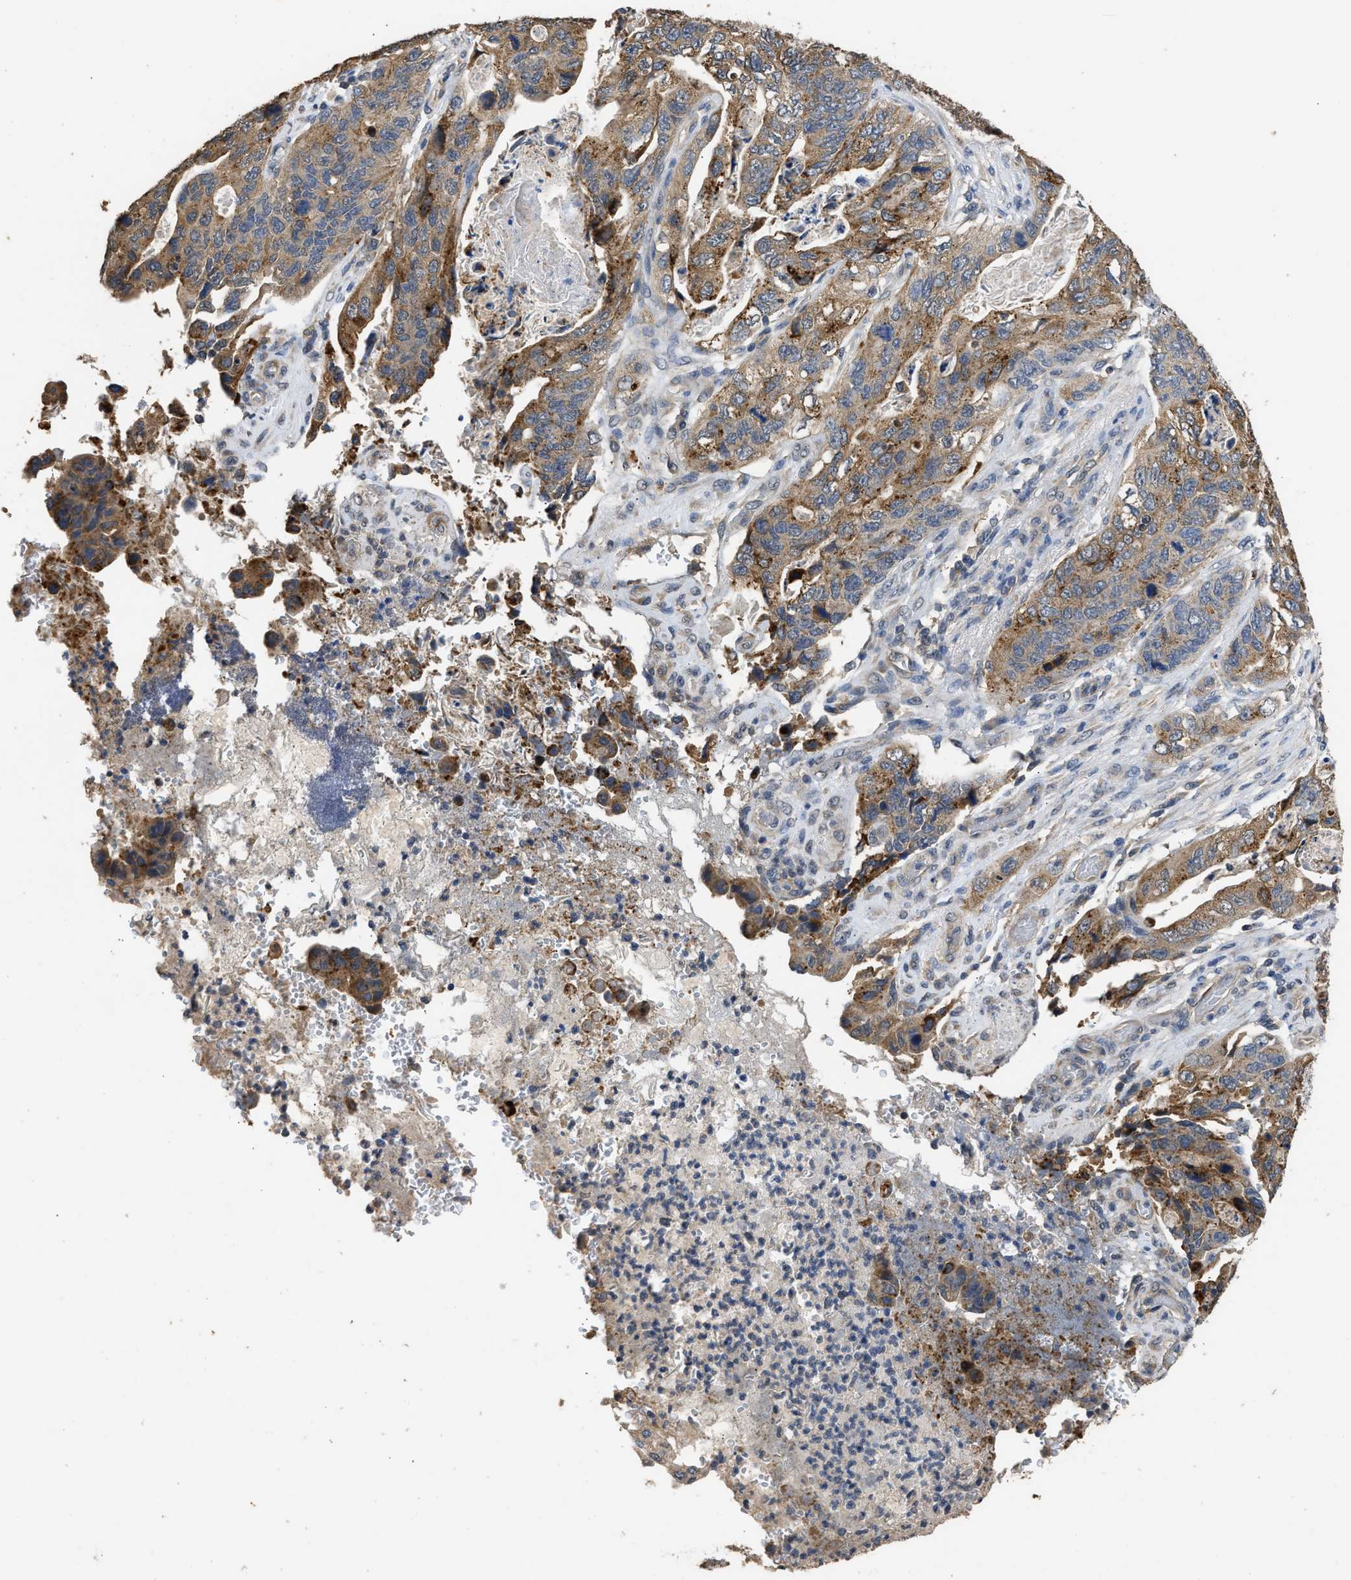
{"staining": {"intensity": "moderate", "quantity": ">75%", "location": "cytoplasmic/membranous"}, "tissue": "stomach cancer", "cell_type": "Tumor cells", "image_type": "cancer", "snomed": [{"axis": "morphology", "description": "Adenocarcinoma, NOS"}, {"axis": "topography", "description": "Stomach"}], "caption": "Stomach cancer (adenocarcinoma) stained with DAB immunohistochemistry (IHC) shows medium levels of moderate cytoplasmic/membranous expression in approximately >75% of tumor cells.", "gene": "SPINT2", "patient": {"sex": "female", "age": 89}}